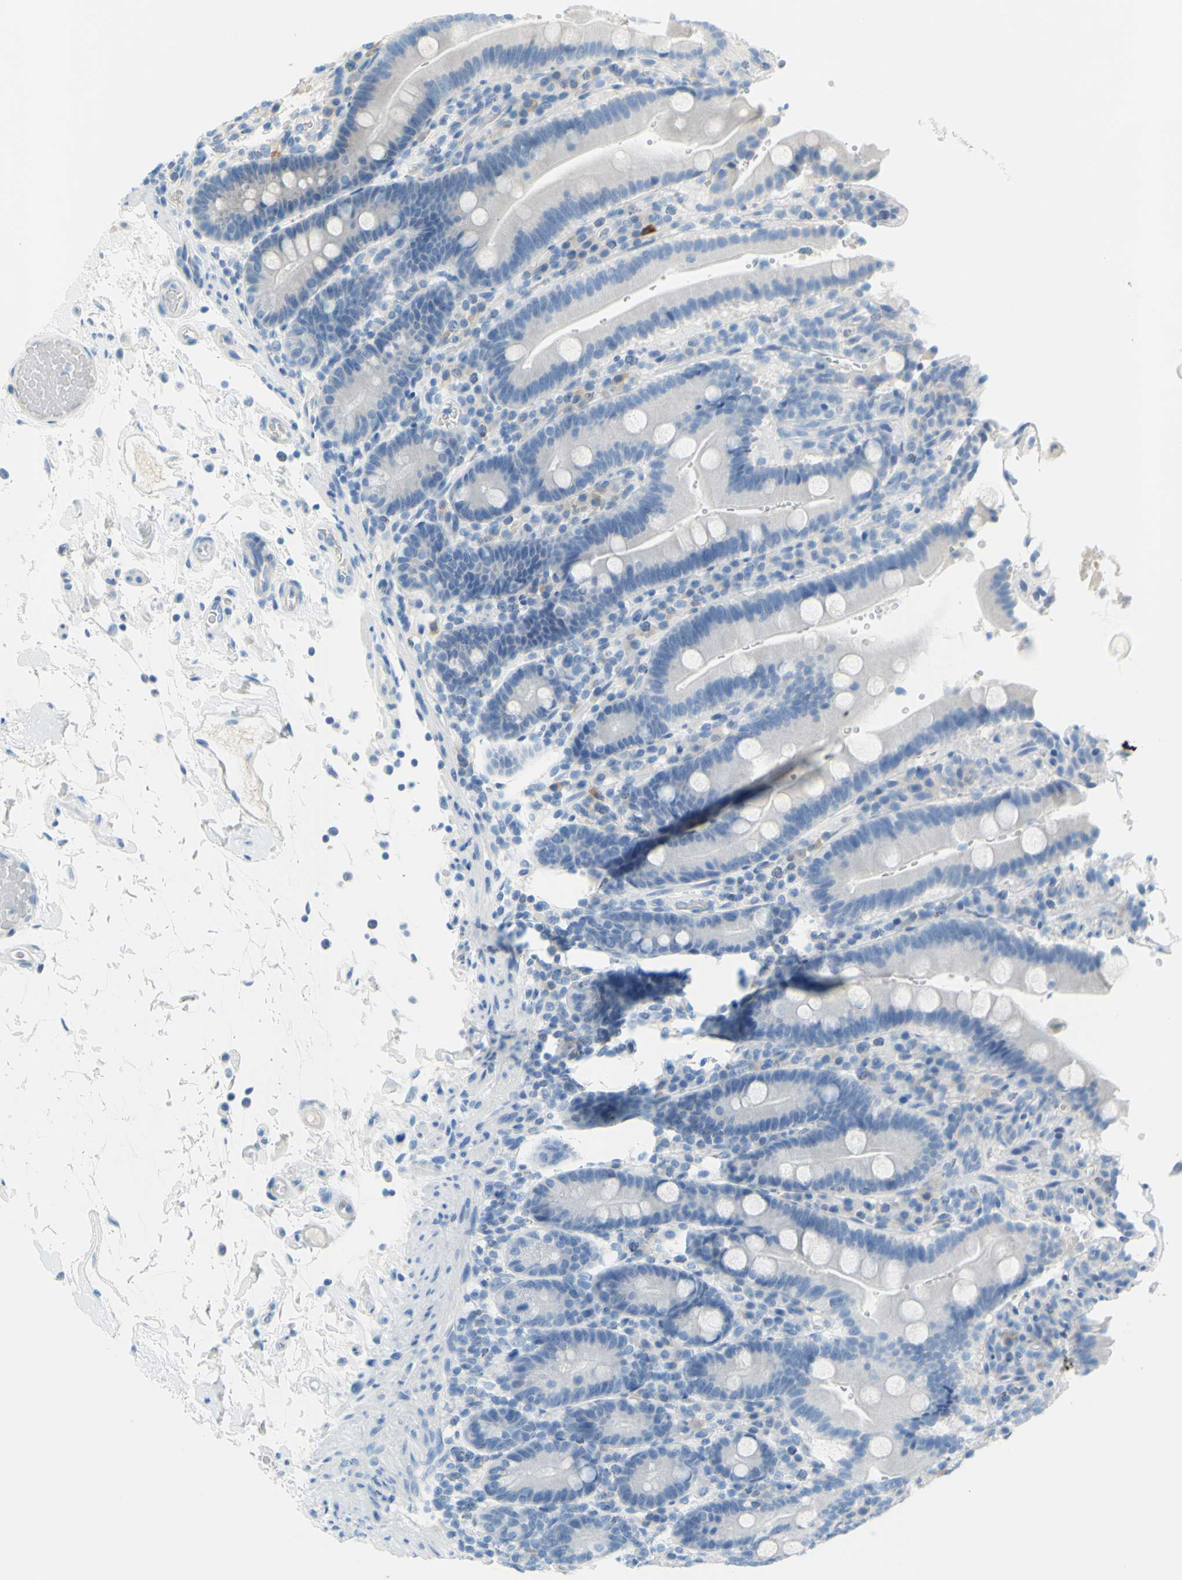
{"staining": {"intensity": "negative", "quantity": "none", "location": "none"}, "tissue": "duodenum", "cell_type": "Glandular cells", "image_type": "normal", "snomed": [{"axis": "morphology", "description": "Normal tissue, NOS"}, {"axis": "topography", "description": "Small intestine, NOS"}], "caption": "This is a micrograph of immunohistochemistry (IHC) staining of unremarkable duodenum, which shows no staining in glandular cells.", "gene": "DCT", "patient": {"sex": "female", "age": 71}}